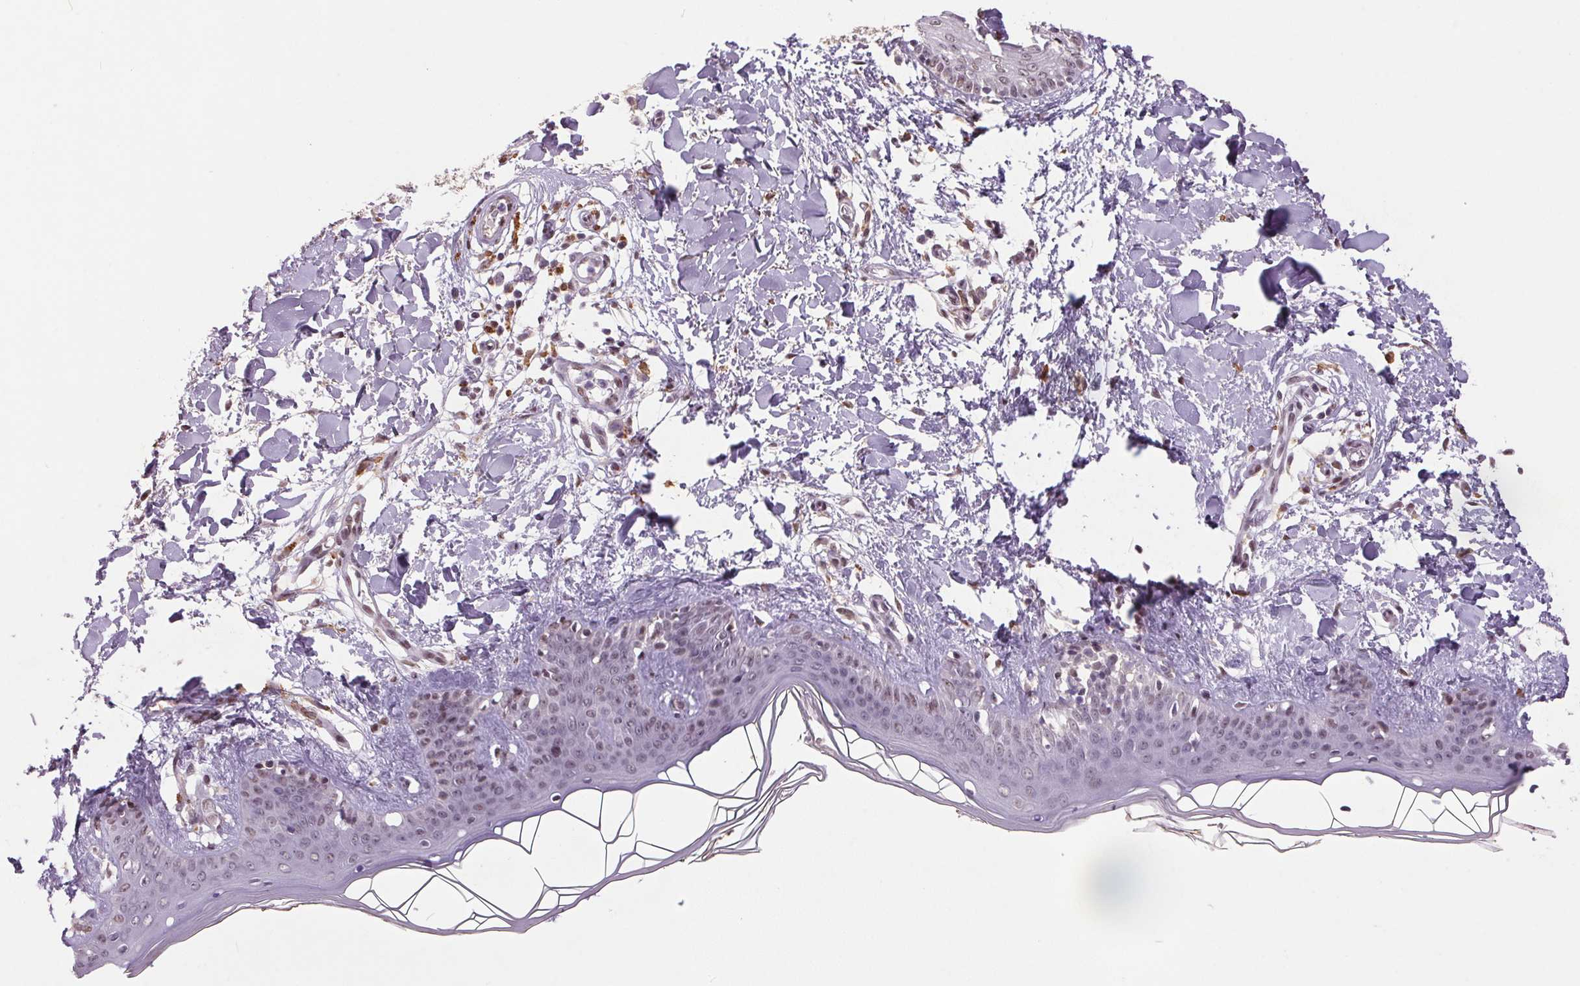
{"staining": {"intensity": "moderate", "quantity": "<25%", "location": "nuclear"}, "tissue": "skin", "cell_type": "Fibroblasts", "image_type": "normal", "snomed": [{"axis": "morphology", "description": "Normal tissue, NOS"}, {"axis": "topography", "description": "Skin"}], "caption": "Fibroblasts demonstrate moderate nuclear staining in about <25% of cells in unremarkable skin.", "gene": "ZBTB4", "patient": {"sex": "female", "age": 34}}